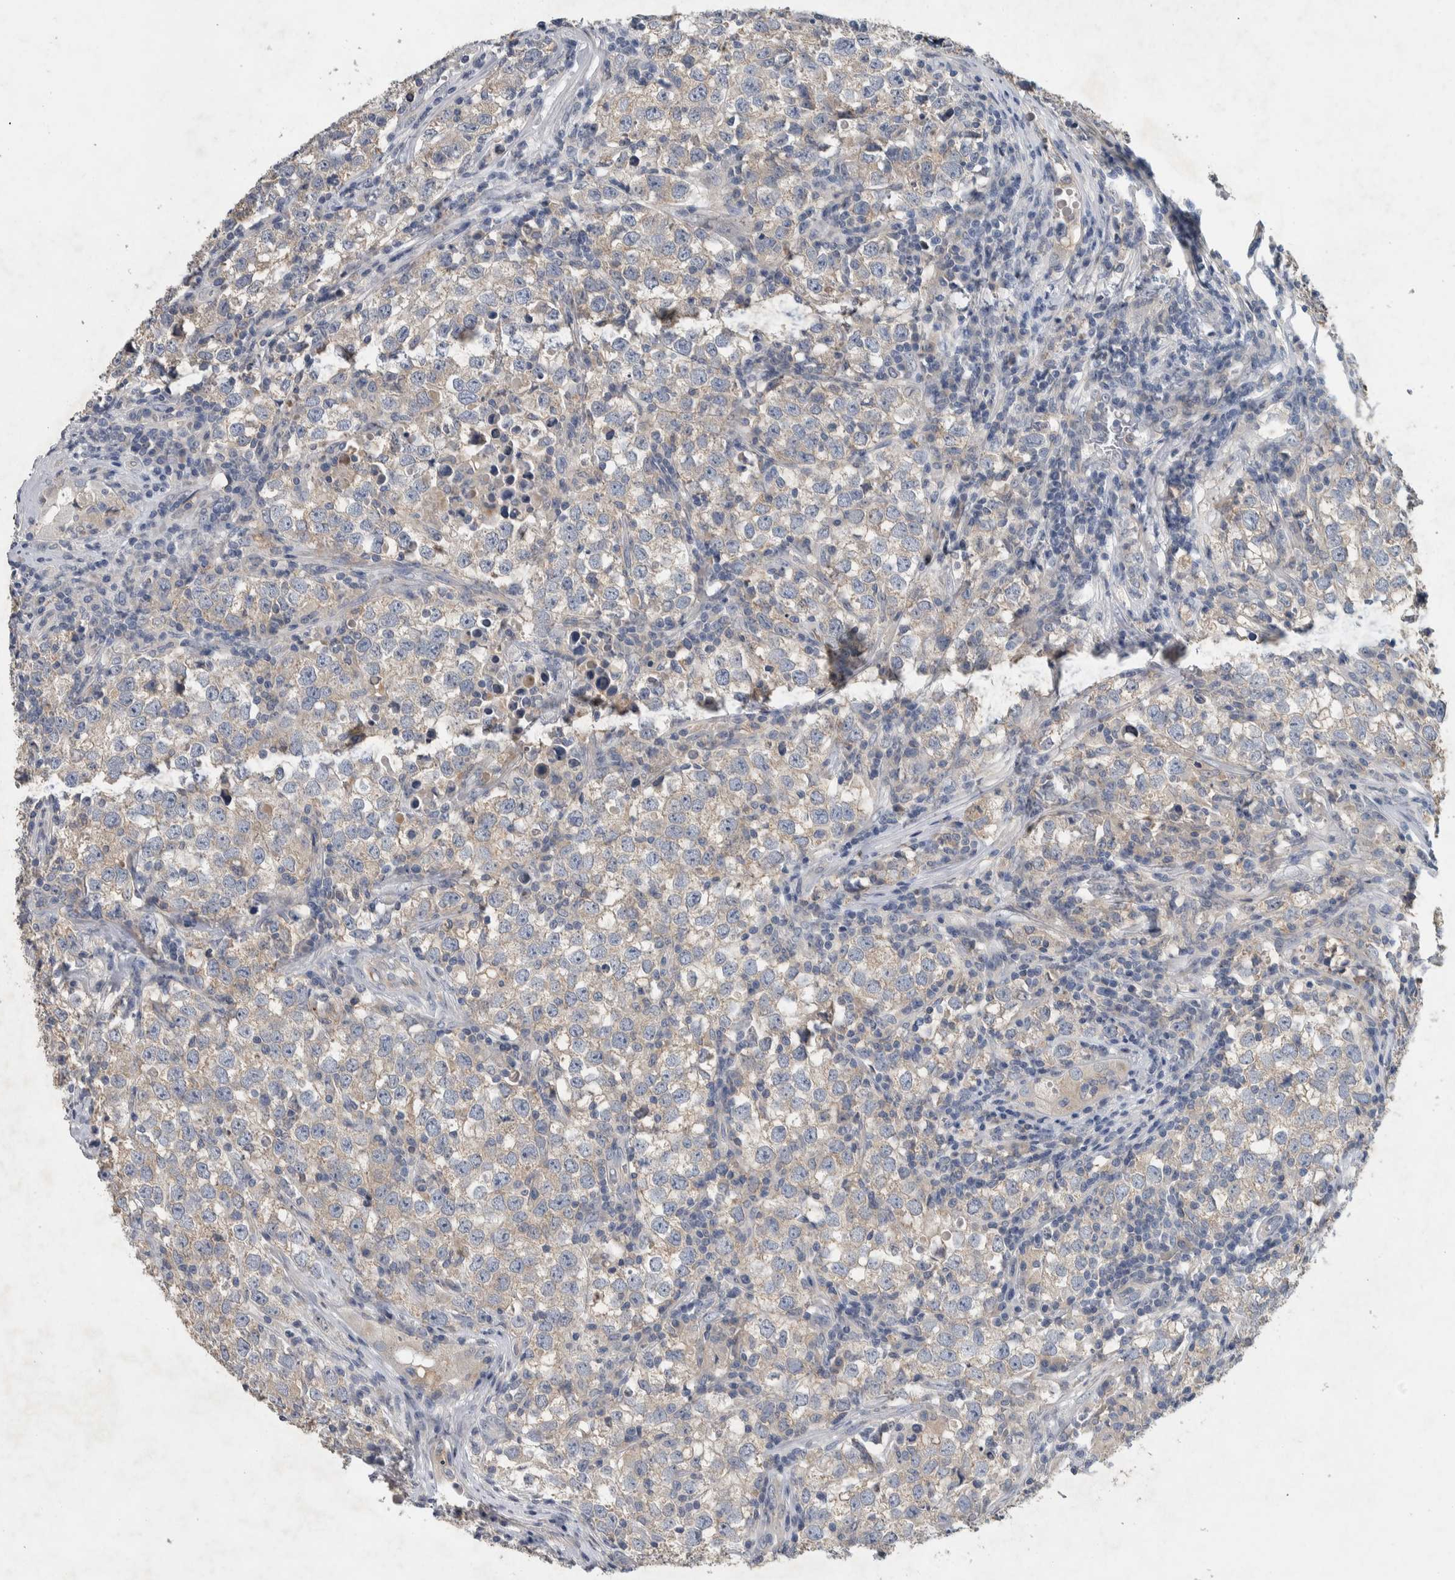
{"staining": {"intensity": "negative", "quantity": "none", "location": "none"}, "tissue": "testis cancer", "cell_type": "Tumor cells", "image_type": "cancer", "snomed": [{"axis": "morphology", "description": "Seminoma, NOS"}, {"axis": "morphology", "description": "Carcinoma, Embryonal, NOS"}, {"axis": "topography", "description": "Testis"}], "caption": "Image shows no significant protein positivity in tumor cells of testis embryonal carcinoma. (DAB immunohistochemistry visualized using brightfield microscopy, high magnification).", "gene": "NT5C2", "patient": {"sex": "male", "age": 28}}